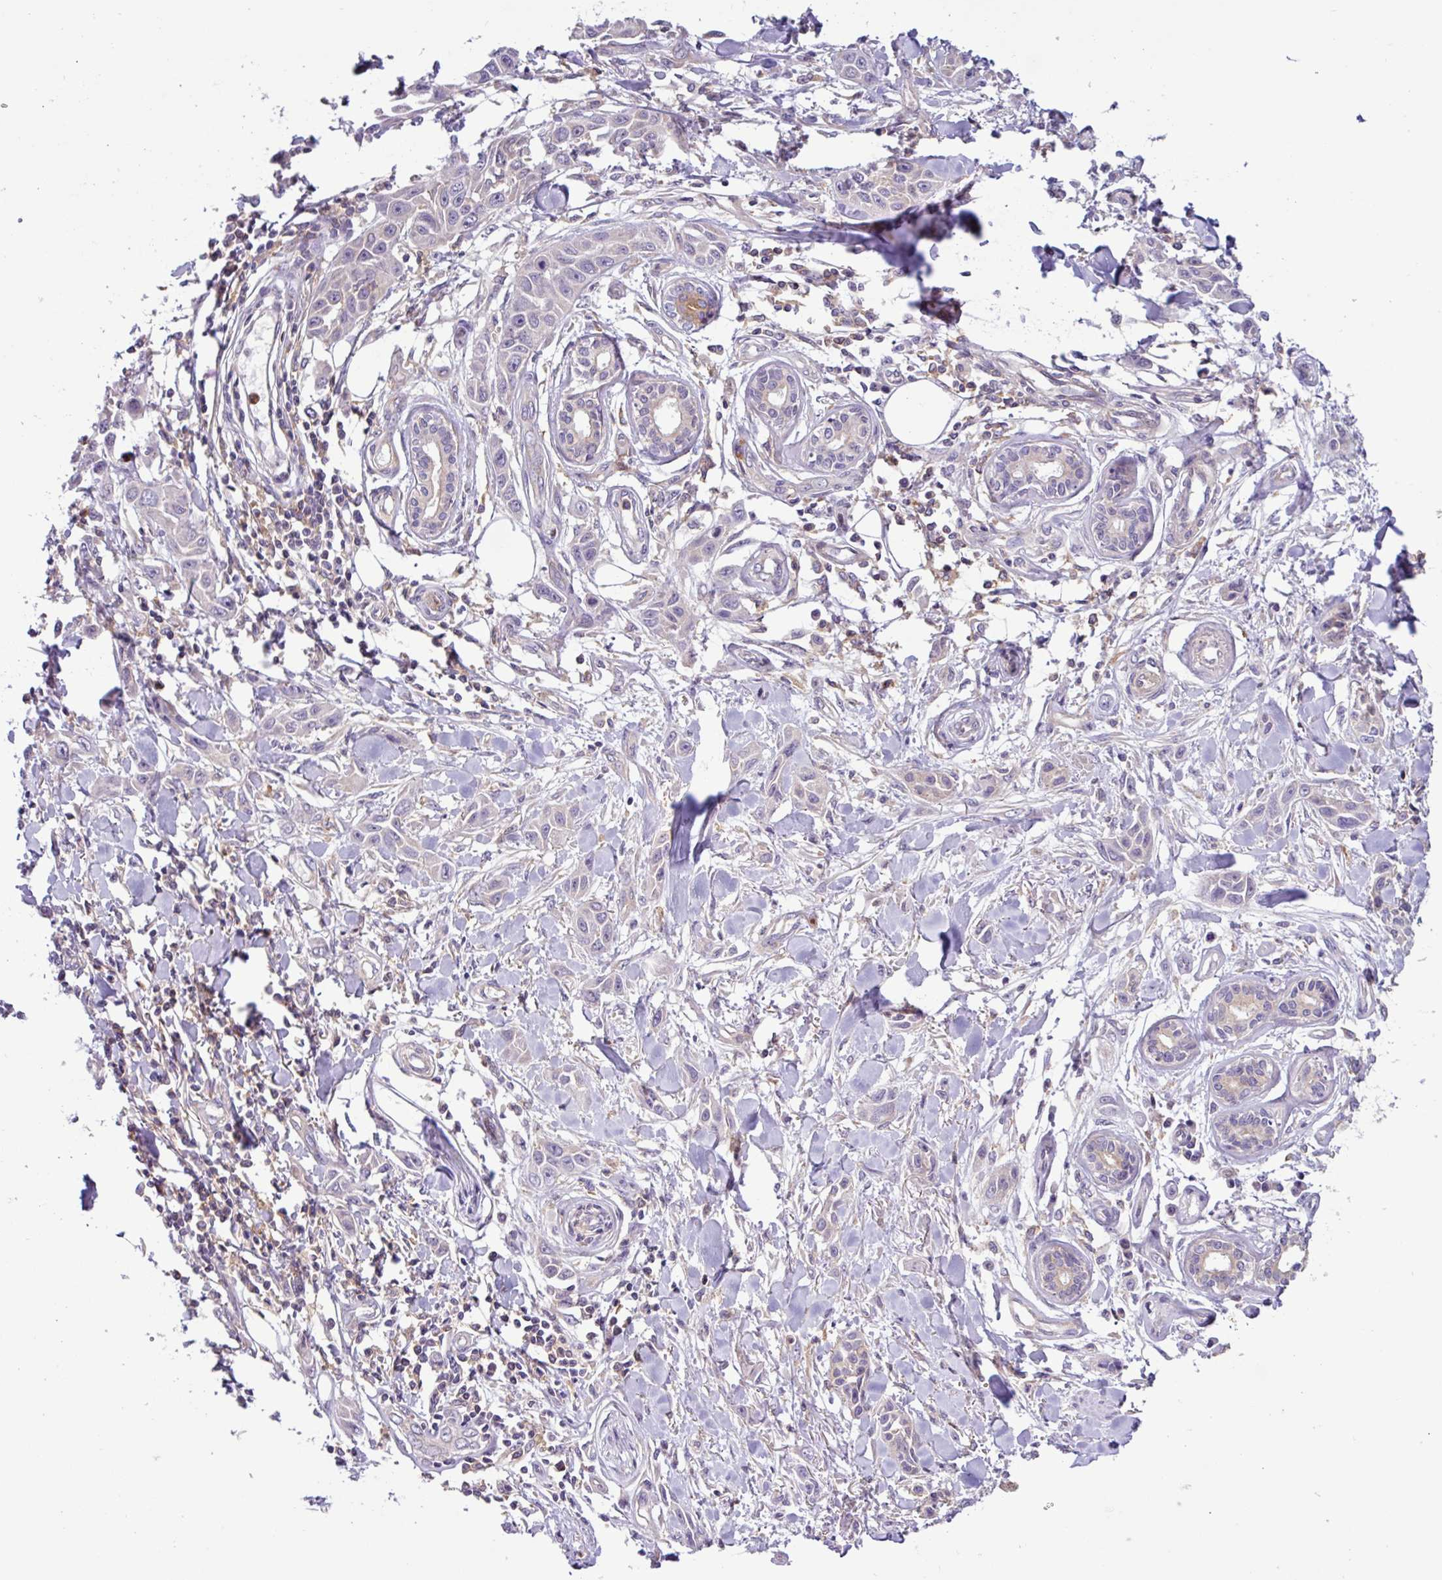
{"staining": {"intensity": "negative", "quantity": "none", "location": "none"}, "tissue": "skin cancer", "cell_type": "Tumor cells", "image_type": "cancer", "snomed": [{"axis": "morphology", "description": "Squamous cell carcinoma, NOS"}, {"axis": "topography", "description": "Skin"}], "caption": "Immunohistochemistry (IHC) photomicrograph of neoplastic tissue: human squamous cell carcinoma (skin) stained with DAB demonstrates no significant protein positivity in tumor cells. (IHC, brightfield microscopy, high magnification).", "gene": "ACTR3", "patient": {"sex": "female", "age": 69}}